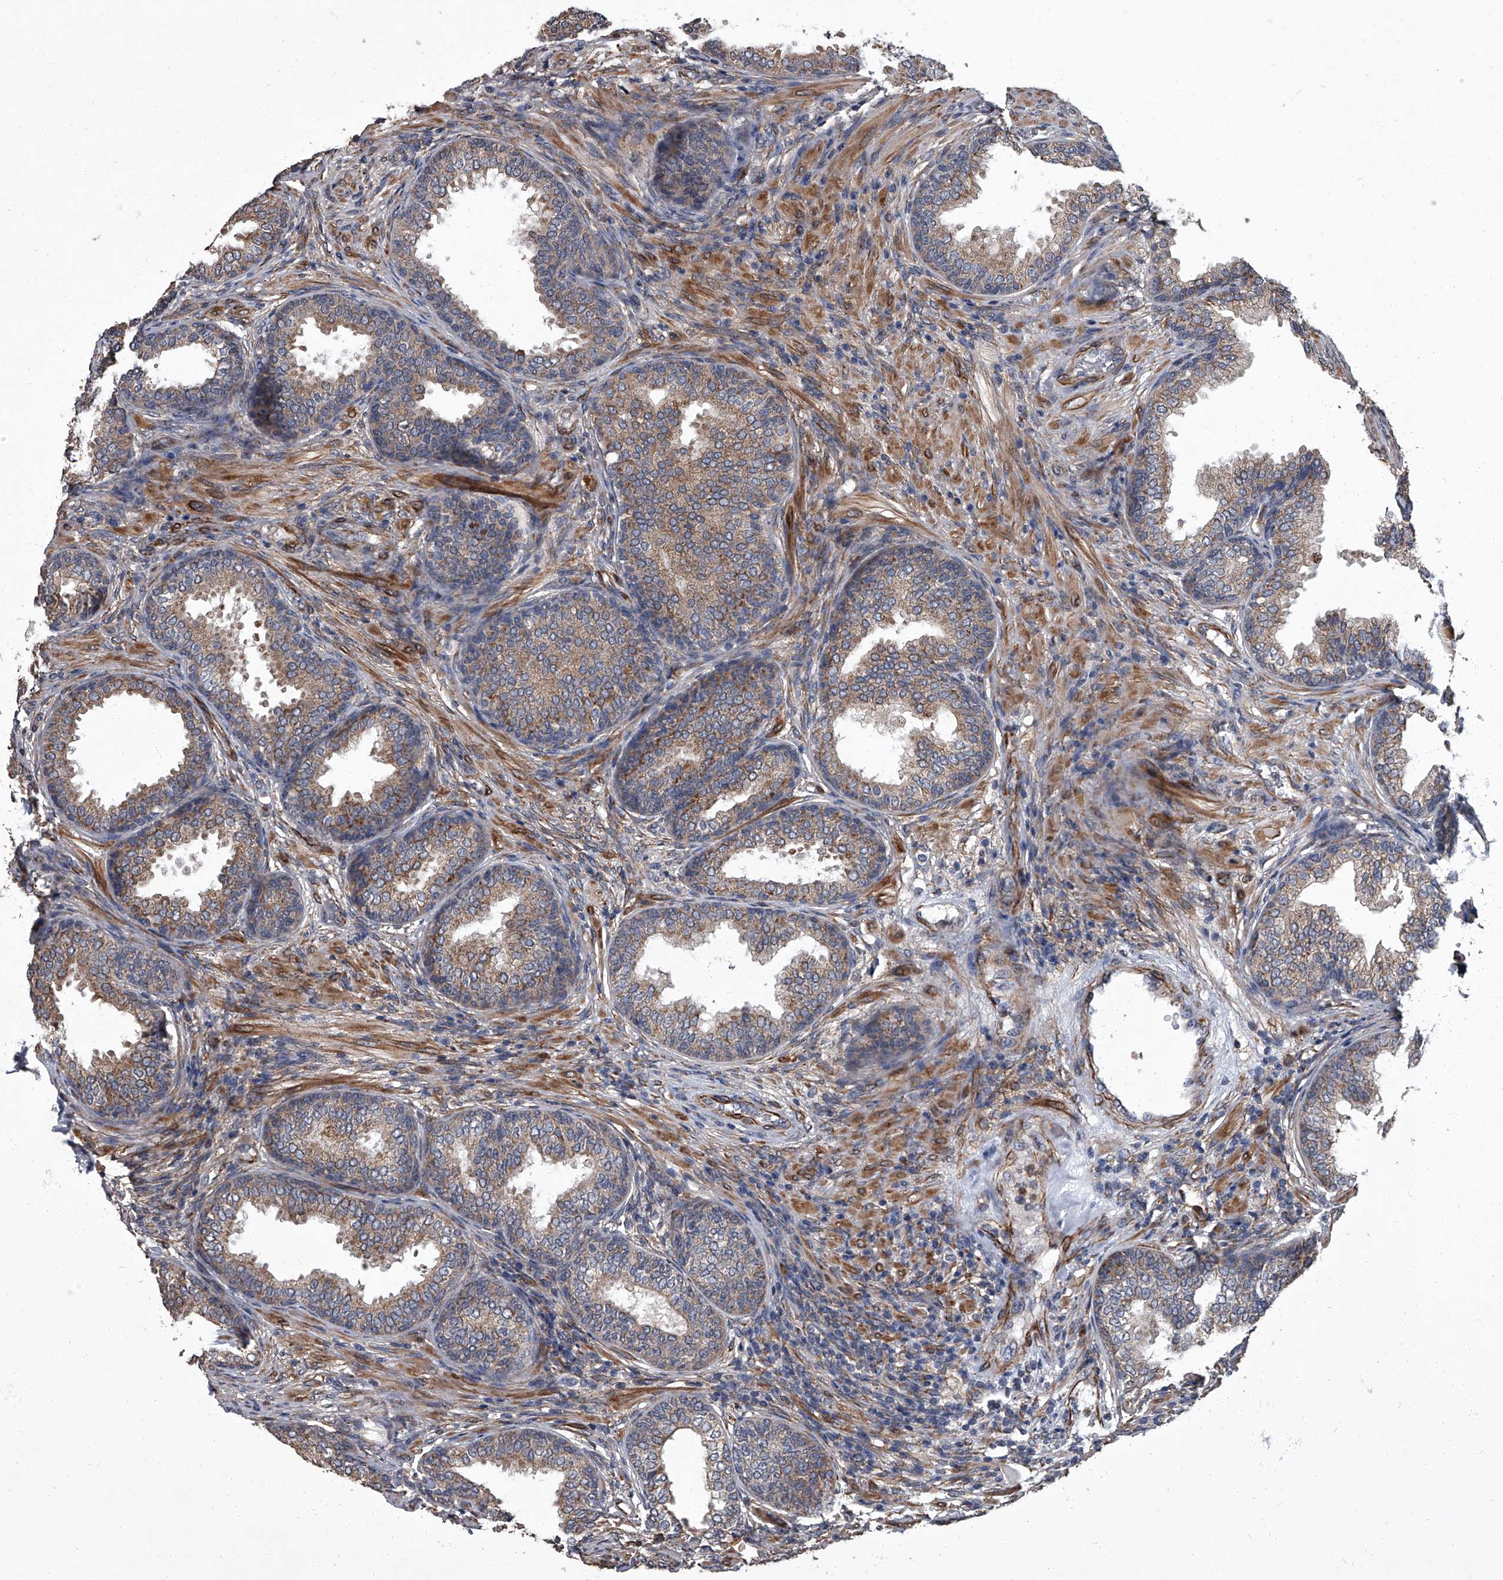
{"staining": {"intensity": "weak", "quantity": ">75%", "location": "cytoplasmic/membranous"}, "tissue": "prostate", "cell_type": "Glandular cells", "image_type": "normal", "snomed": [{"axis": "morphology", "description": "Normal tissue, NOS"}, {"axis": "topography", "description": "Prostate"}], "caption": "This micrograph reveals IHC staining of normal human prostate, with low weak cytoplasmic/membranous expression in about >75% of glandular cells.", "gene": "SIRT4", "patient": {"sex": "male", "age": 76}}